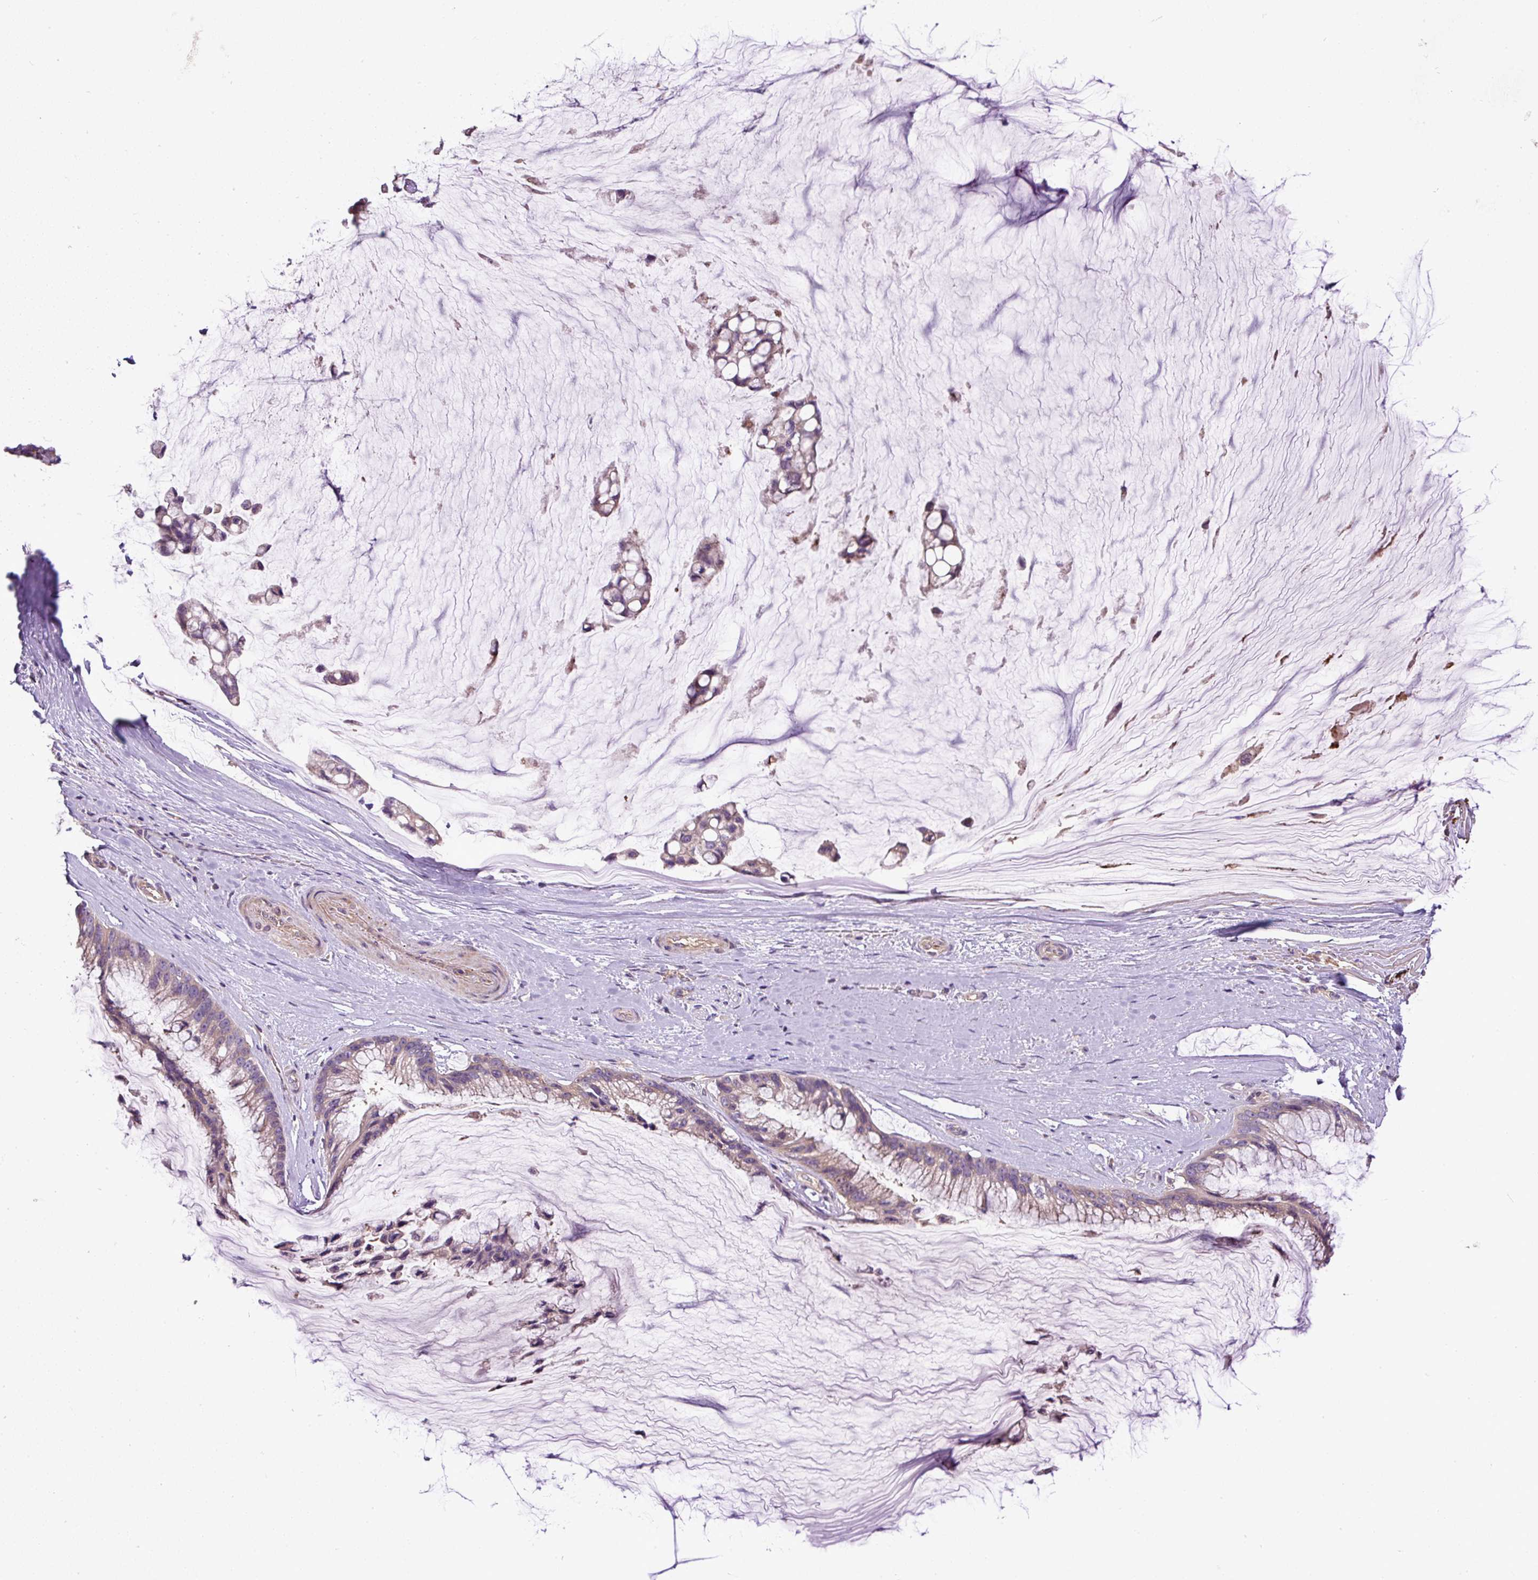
{"staining": {"intensity": "weak", "quantity": "<25%", "location": "cytoplasmic/membranous"}, "tissue": "ovarian cancer", "cell_type": "Tumor cells", "image_type": "cancer", "snomed": [{"axis": "morphology", "description": "Cystadenocarcinoma, mucinous, NOS"}, {"axis": "topography", "description": "Ovary"}], "caption": "Immunohistochemistry image of human ovarian mucinous cystadenocarcinoma stained for a protein (brown), which demonstrates no staining in tumor cells. (Stains: DAB (3,3'-diaminobenzidine) IHC with hematoxylin counter stain, Microscopy: brightfield microscopy at high magnification).", "gene": "CXCL13", "patient": {"sex": "female", "age": 39}}